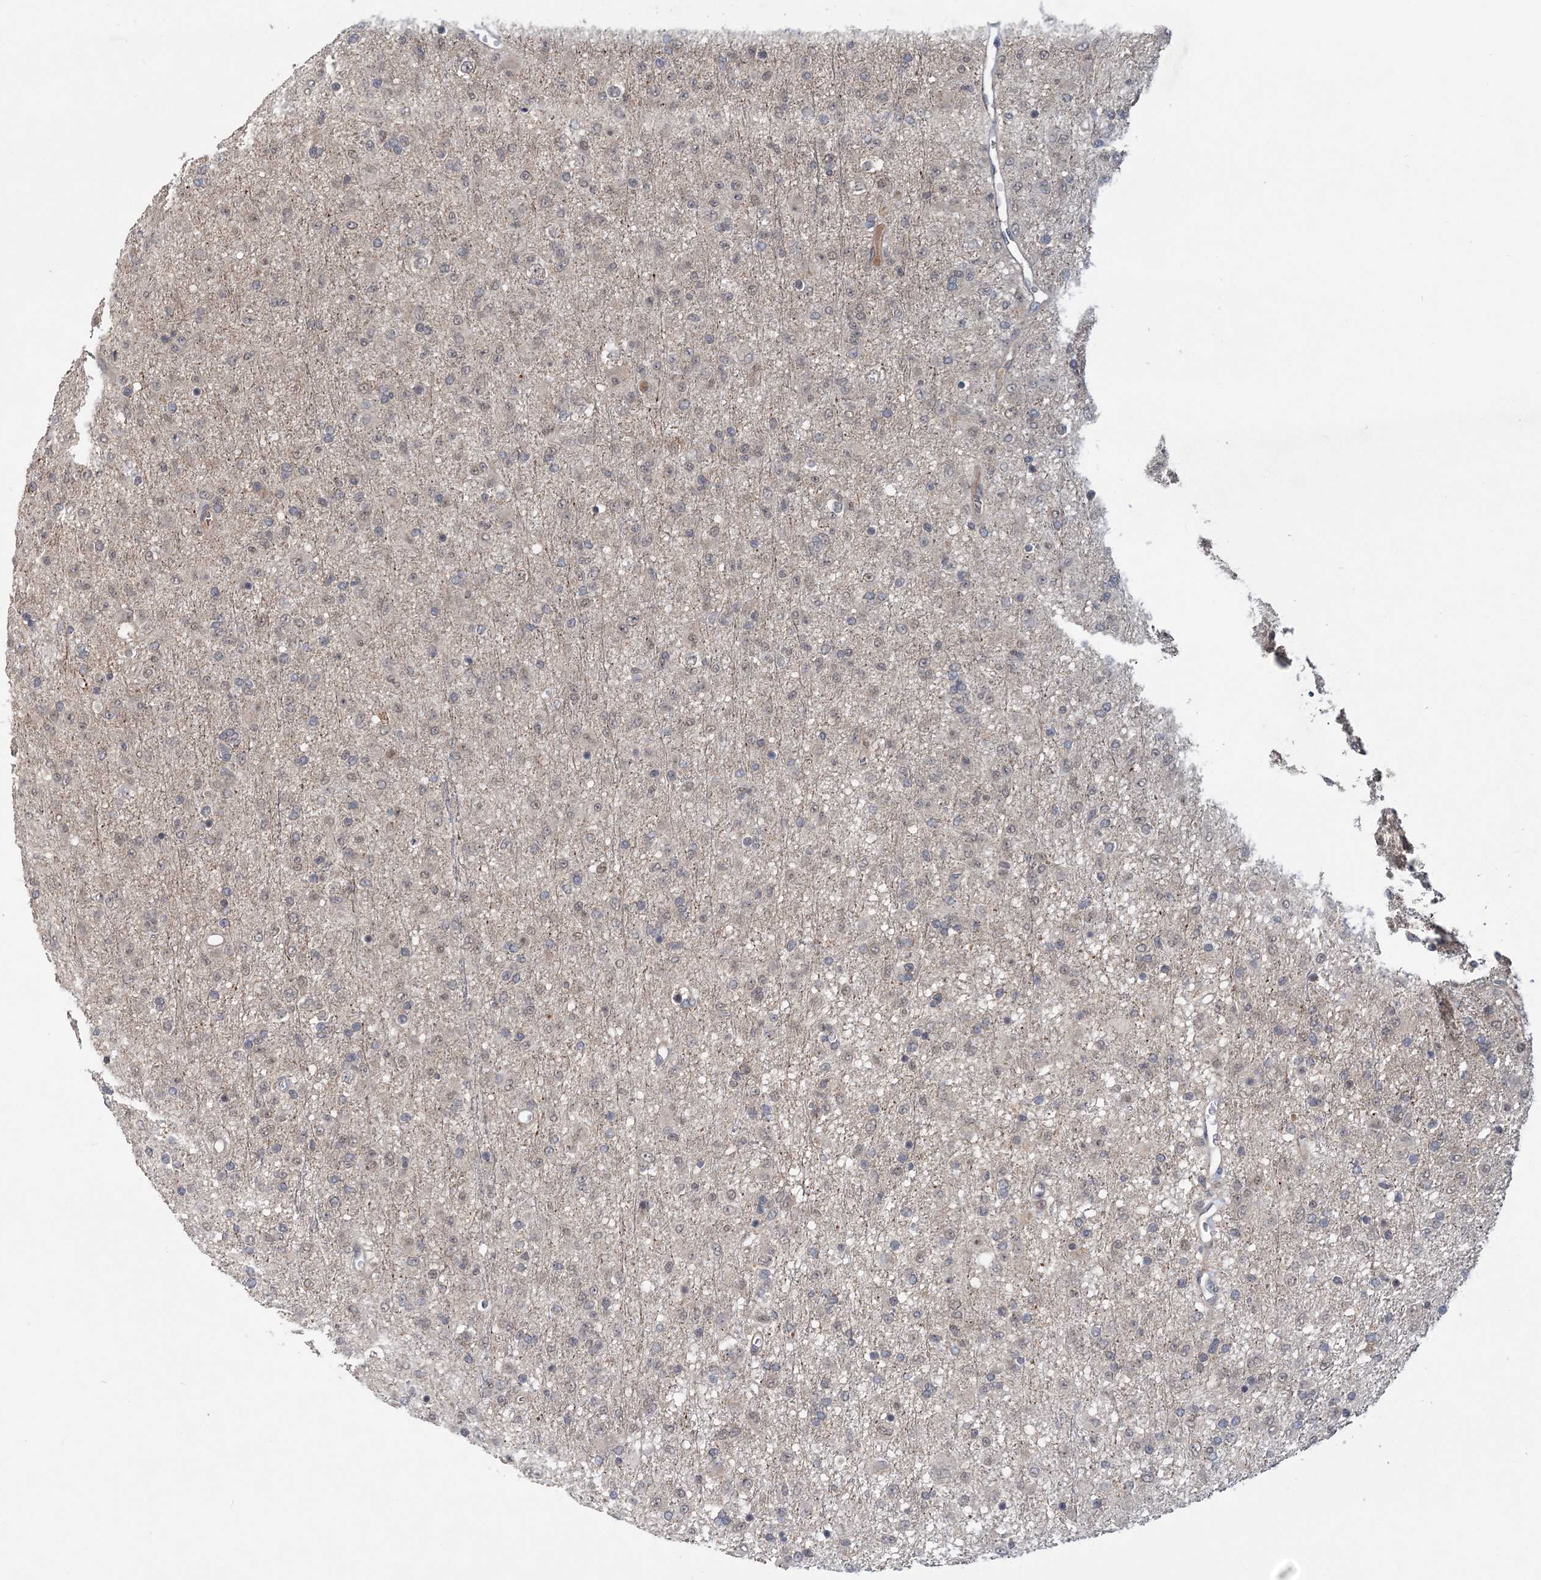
{"staining": {"intensity": "weak", "quantity": "25%-75%", "location": "cytoplasmic/membranous,nuclear"}, "tissue": "glioma", "cell_type": "Tumor cells", "image_type": "cancer", "snomed": [{"axis": "morphology", "description": "Glioma, malignant, Low grade"}, {"axis": "topography", "description": "Brain"}], "caption": "IHC of human malignant glioma (low-grade) shows low levels of weak cytoplasmic/membranous and nuclear staining in approximately 25%-75% of tumor cells.", "gene": "RNF25", "patient": {"sex": "male", "age": 65}}